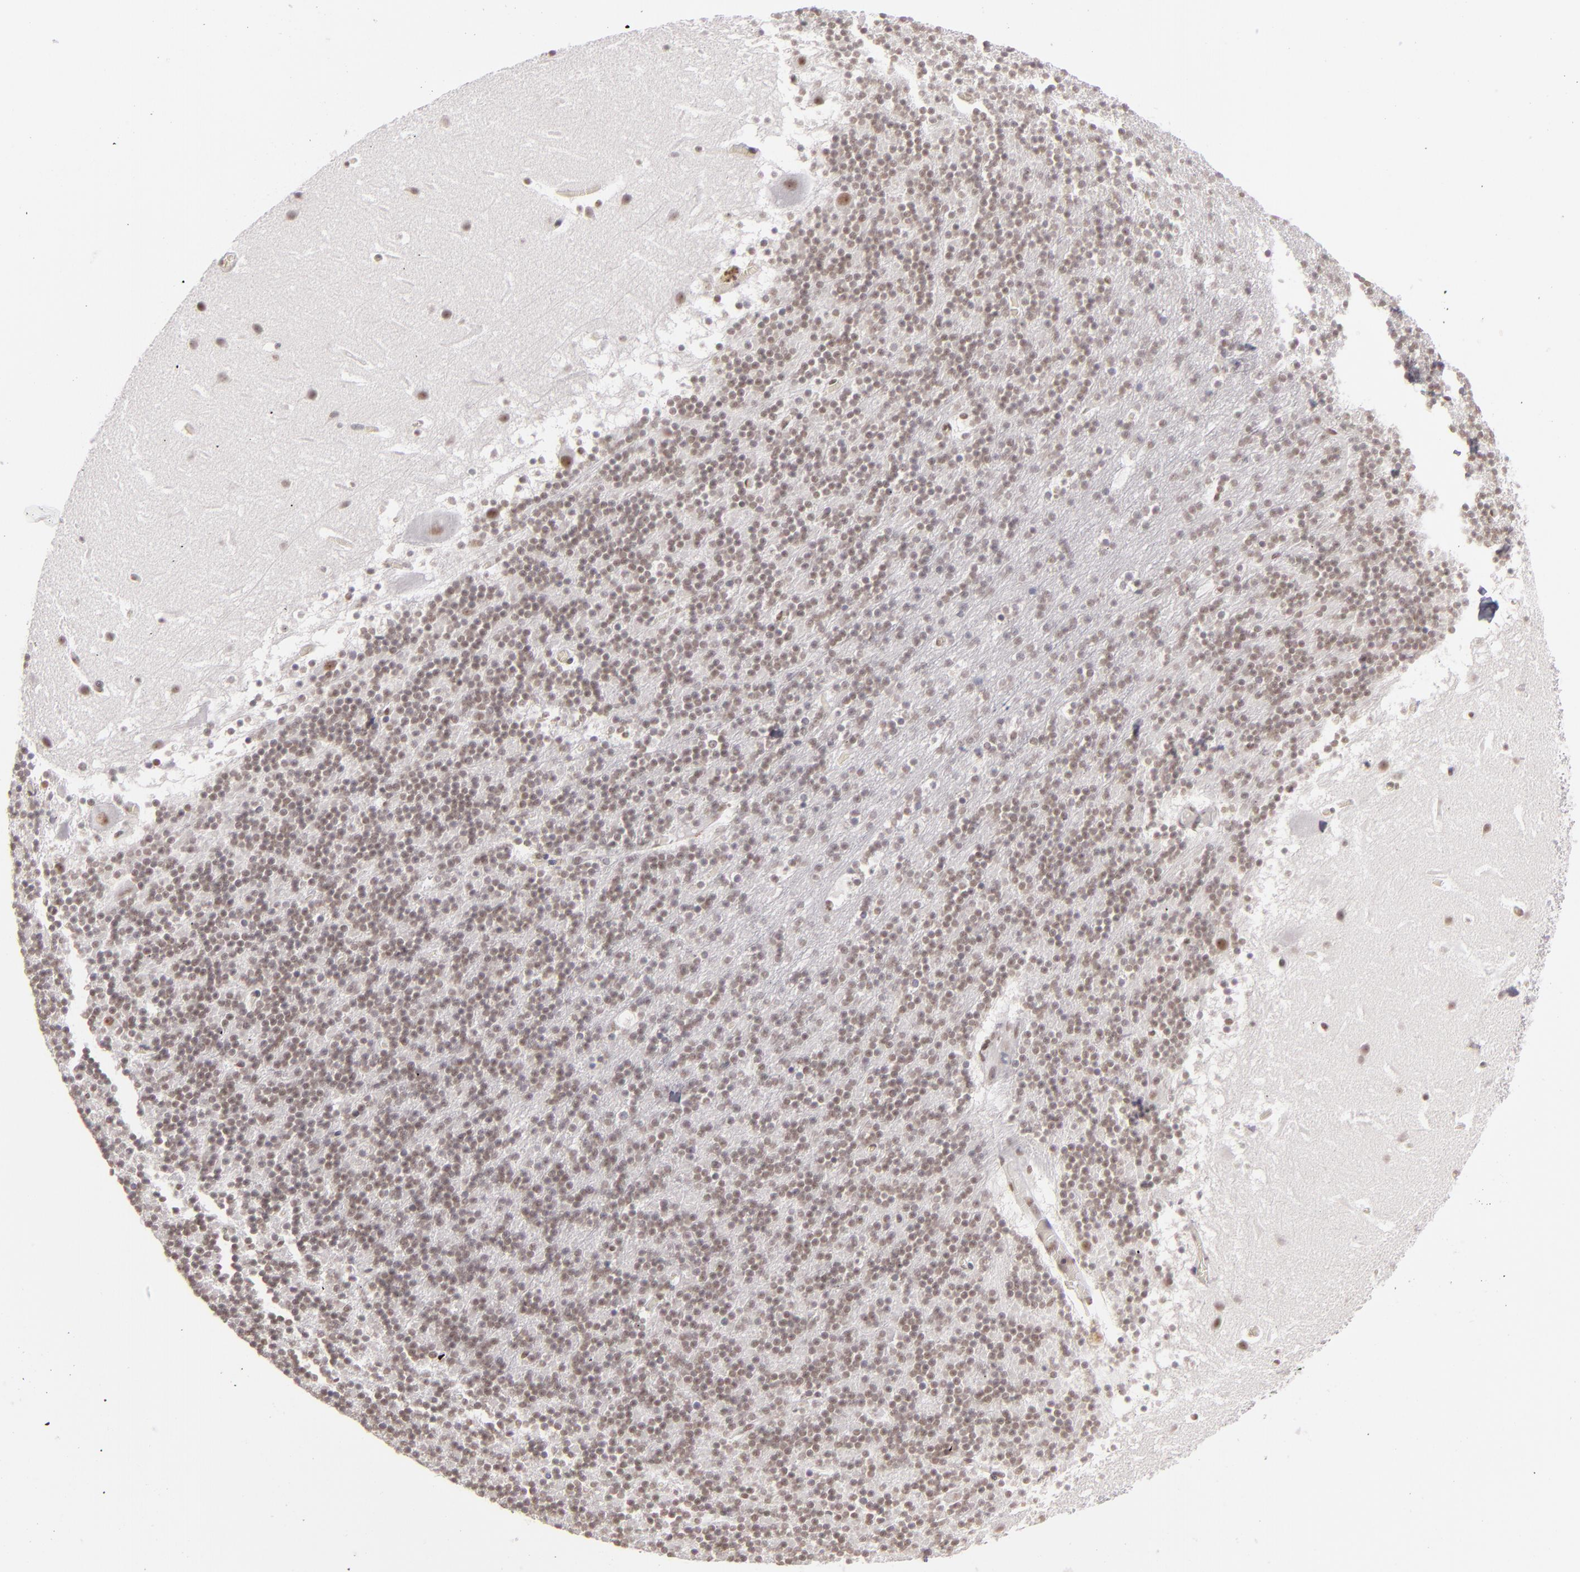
{"staining": {"intensity": "negative", "quantity": "none", "location": "none"}, "tissue": "cerebellum", "cell_type": "Cells in granular layer", "image_type": "normal", "snomed": [{"axis": "morphology", "description": "Normal tissue, NOS"}, {"axis": "topography", "description": "Cerebellum"}], "caption": "IHC histopathology image of unremarkable human cerebellum stained for a protein (brown), which shows no expression in cells in granular layer.", "gene": "DAXX", "patient": {"sex": "male", "age": 45}}